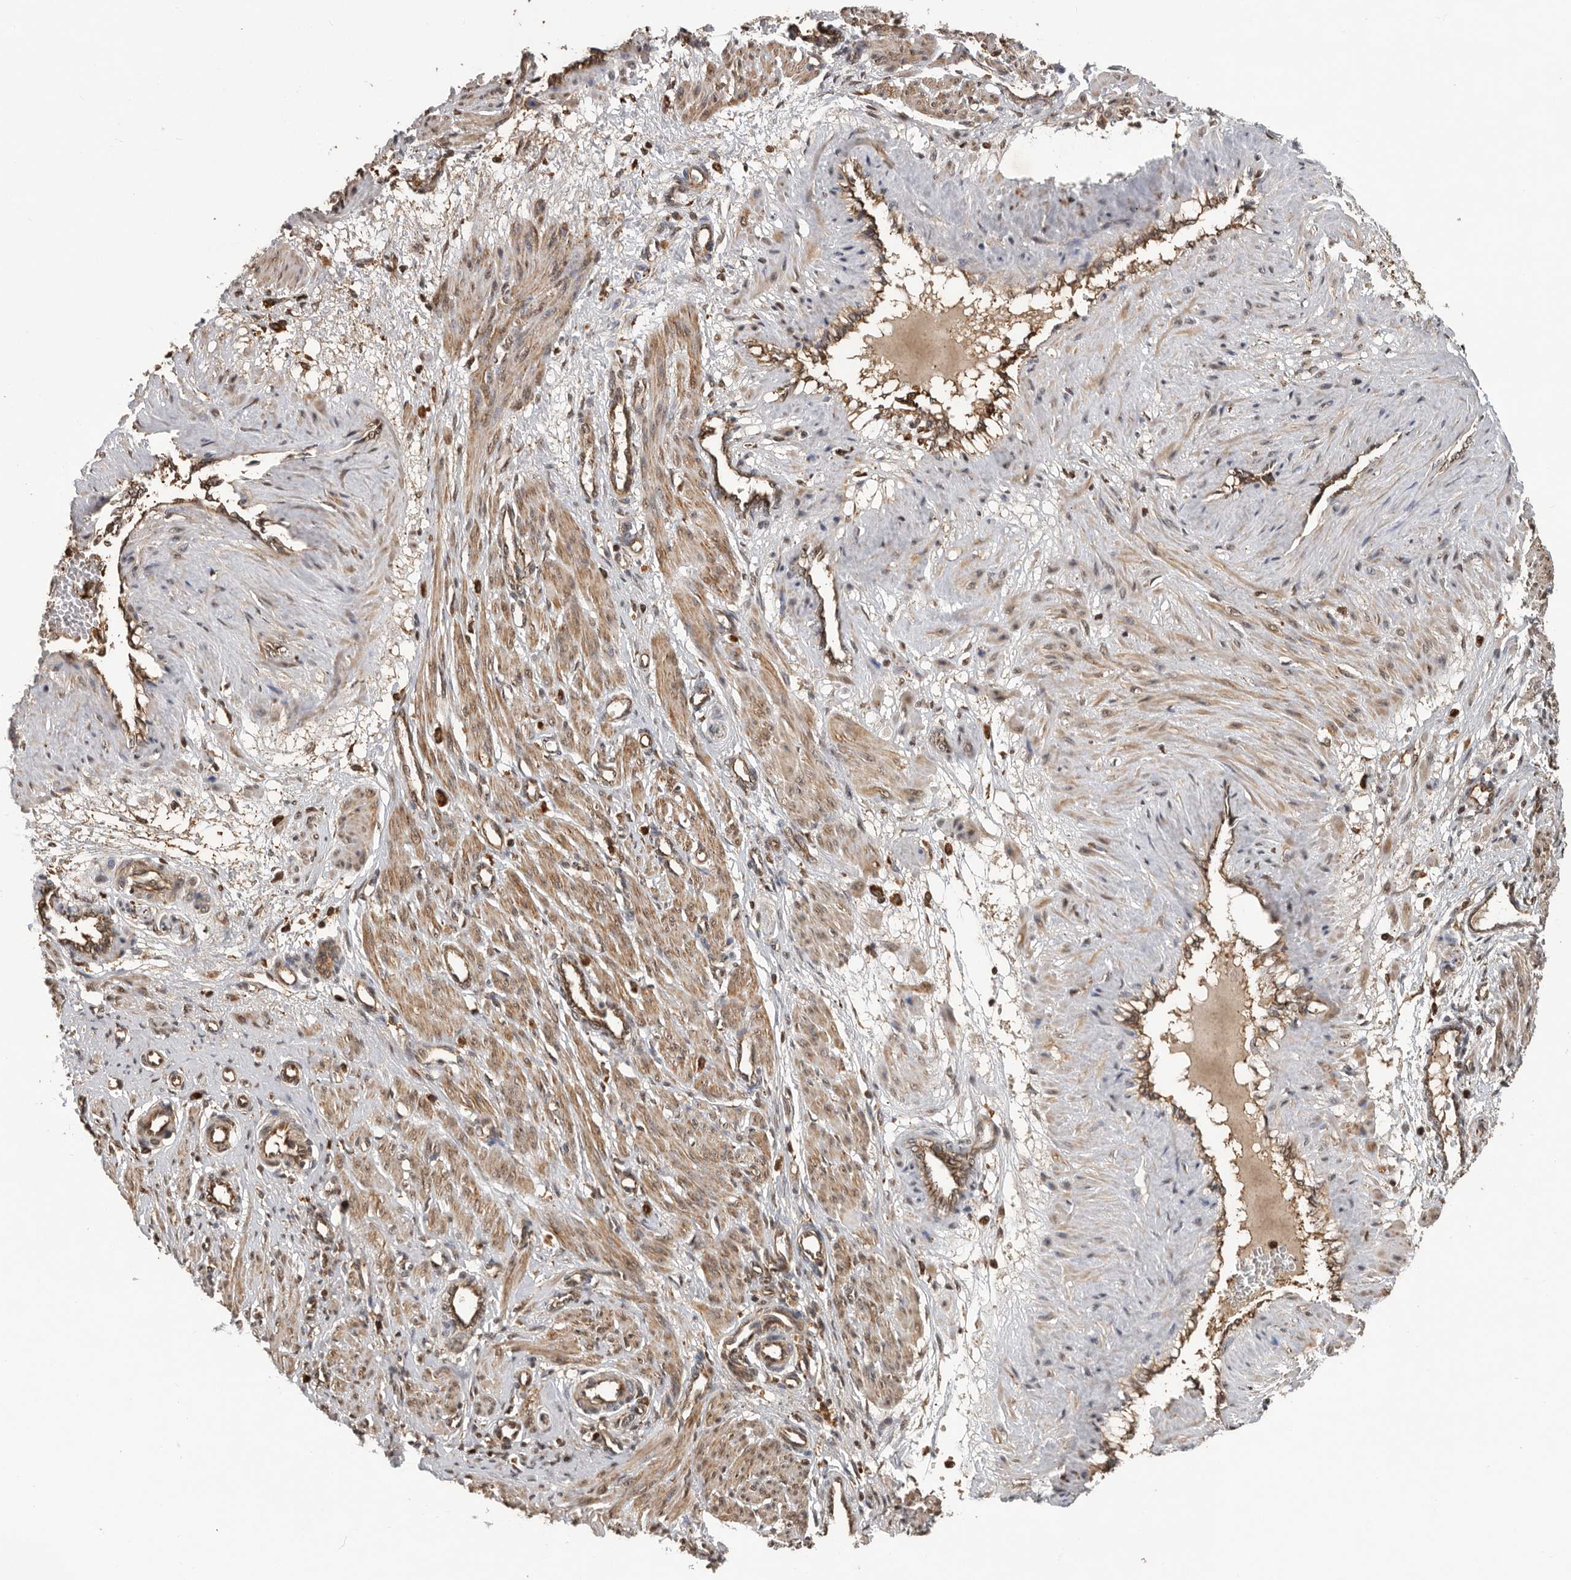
{"staining": {"intensity": "moderate", "quantity": ">75%", "location": "cytoplasmic/membranous"}, "tissue": "smooth muscle", "cell_type": "Smooth muscle cells", "image_type": "normal", "snomed": [{"axis": "morphology", "description": "Normal tissue, NOS"}, {"axis": "topography", "description": "Endometrium"}], "caption": "Immunohistochemistry photomicrograph of benign human smooth muscle stained for a protein (brown), which displays medium levels of moderate cytoplasmic/membranous expression in about >75% of smooth muscle cells.", "gene": "RNF157", "patient": {"sex": "female", "age": 33}}